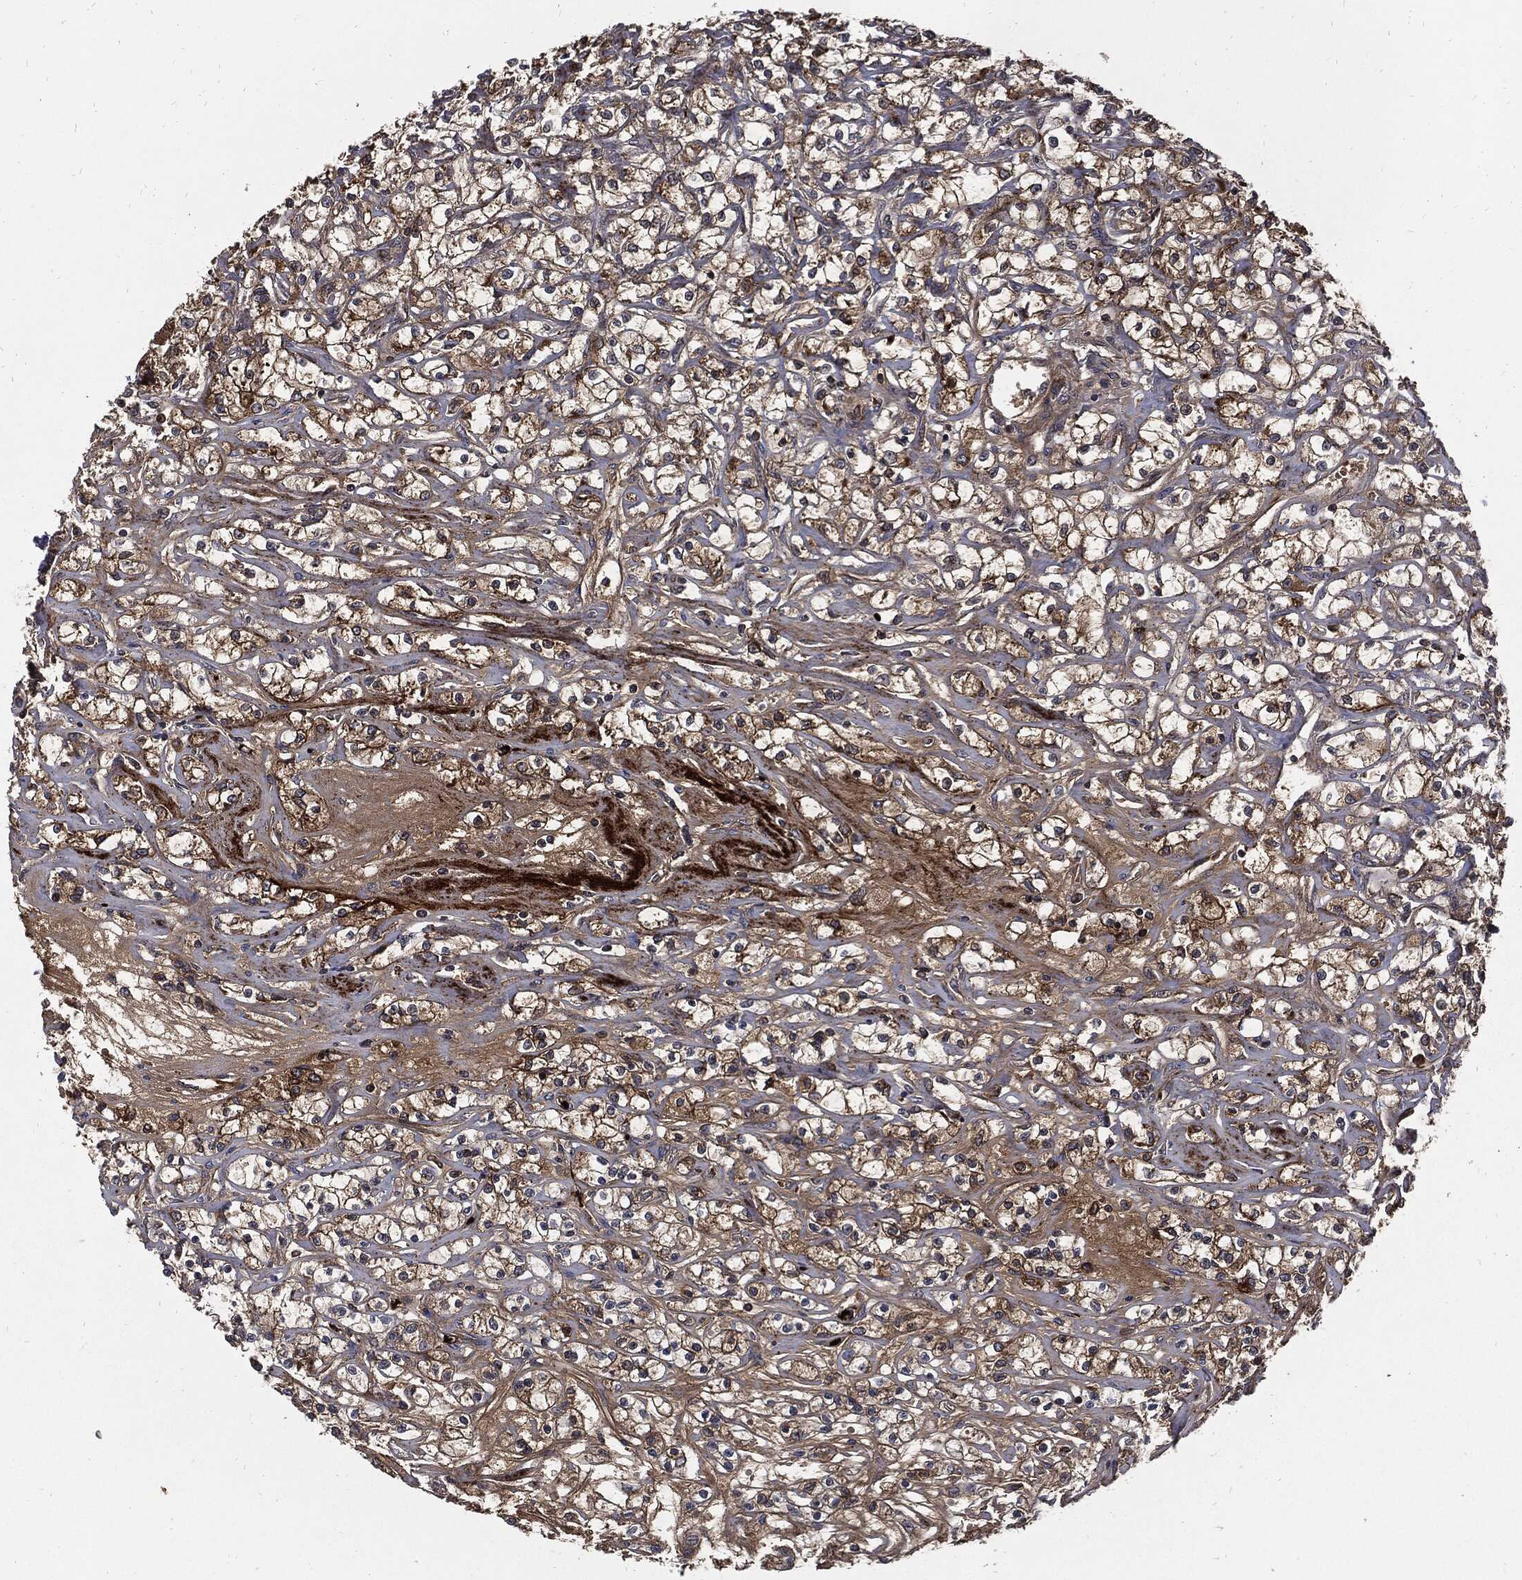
{"staining": {"intensity": "moderate", "quantity": "25%-75%", "location": "cytoplasmic/membranous"}, "tissue": "renal cancer", "cell_type": "Tumor cells", "image_type": "cancer", "snomed": [{"axis": "morphology", "description": "Adenocarcinoma, NOS"}, {"axis": "topography", "description": "Kidney"}], "caption": "Immunohistochemistry (IHC) of renal cancer (adenocarcinoma) shows medium levels of moderate cytoplasmic/membranous staining in about 25%-75% of tumor cells.", "gene": "CLU", "patient": {"sex": "female", "age": 59}}